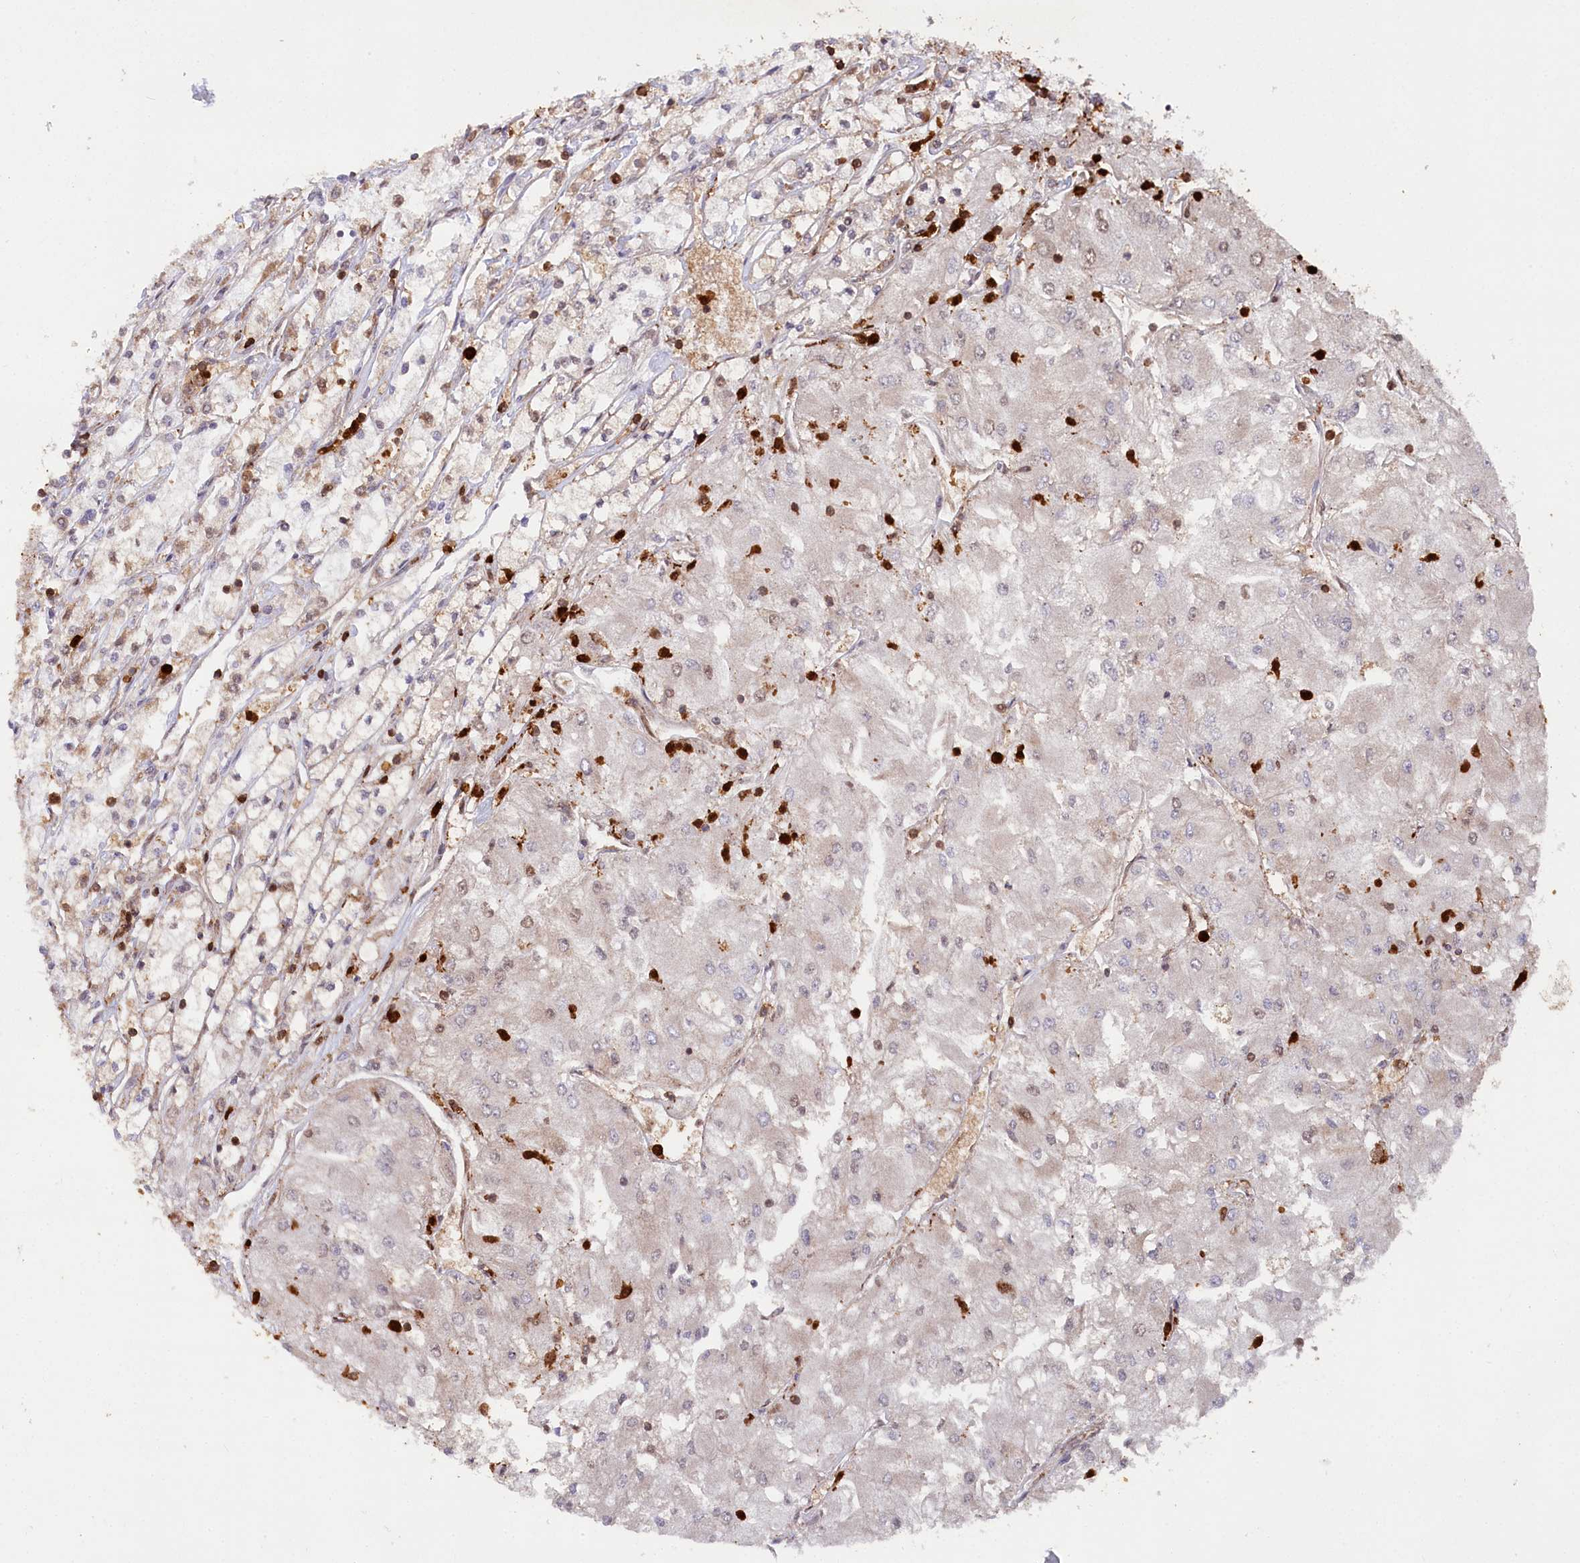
{"staining": {"intensity": "negative", "quantity": "none", "location": "none"}, "tissue": "renal cancer", "cell_type": "Tumor cells", "image_type": "cancer", "snomed": [{"axis": "morphology", "description": "Adenocarcinoma, NOS"}, {"axis": "topography", "description": "Kidney"}], "caption": "IHC micrograph of neoplastic tissue: human adenocarcinoma (renal) stained with DAB (3,3'-diaminobenzidine) shows no significant protein staining in tumor cells. The staining is performed using DAB brown chromogen with nuclei counter-stained in using hematoxylin.", "gene": "LSG1", "patient": {"sex": "male", "age": 80}}